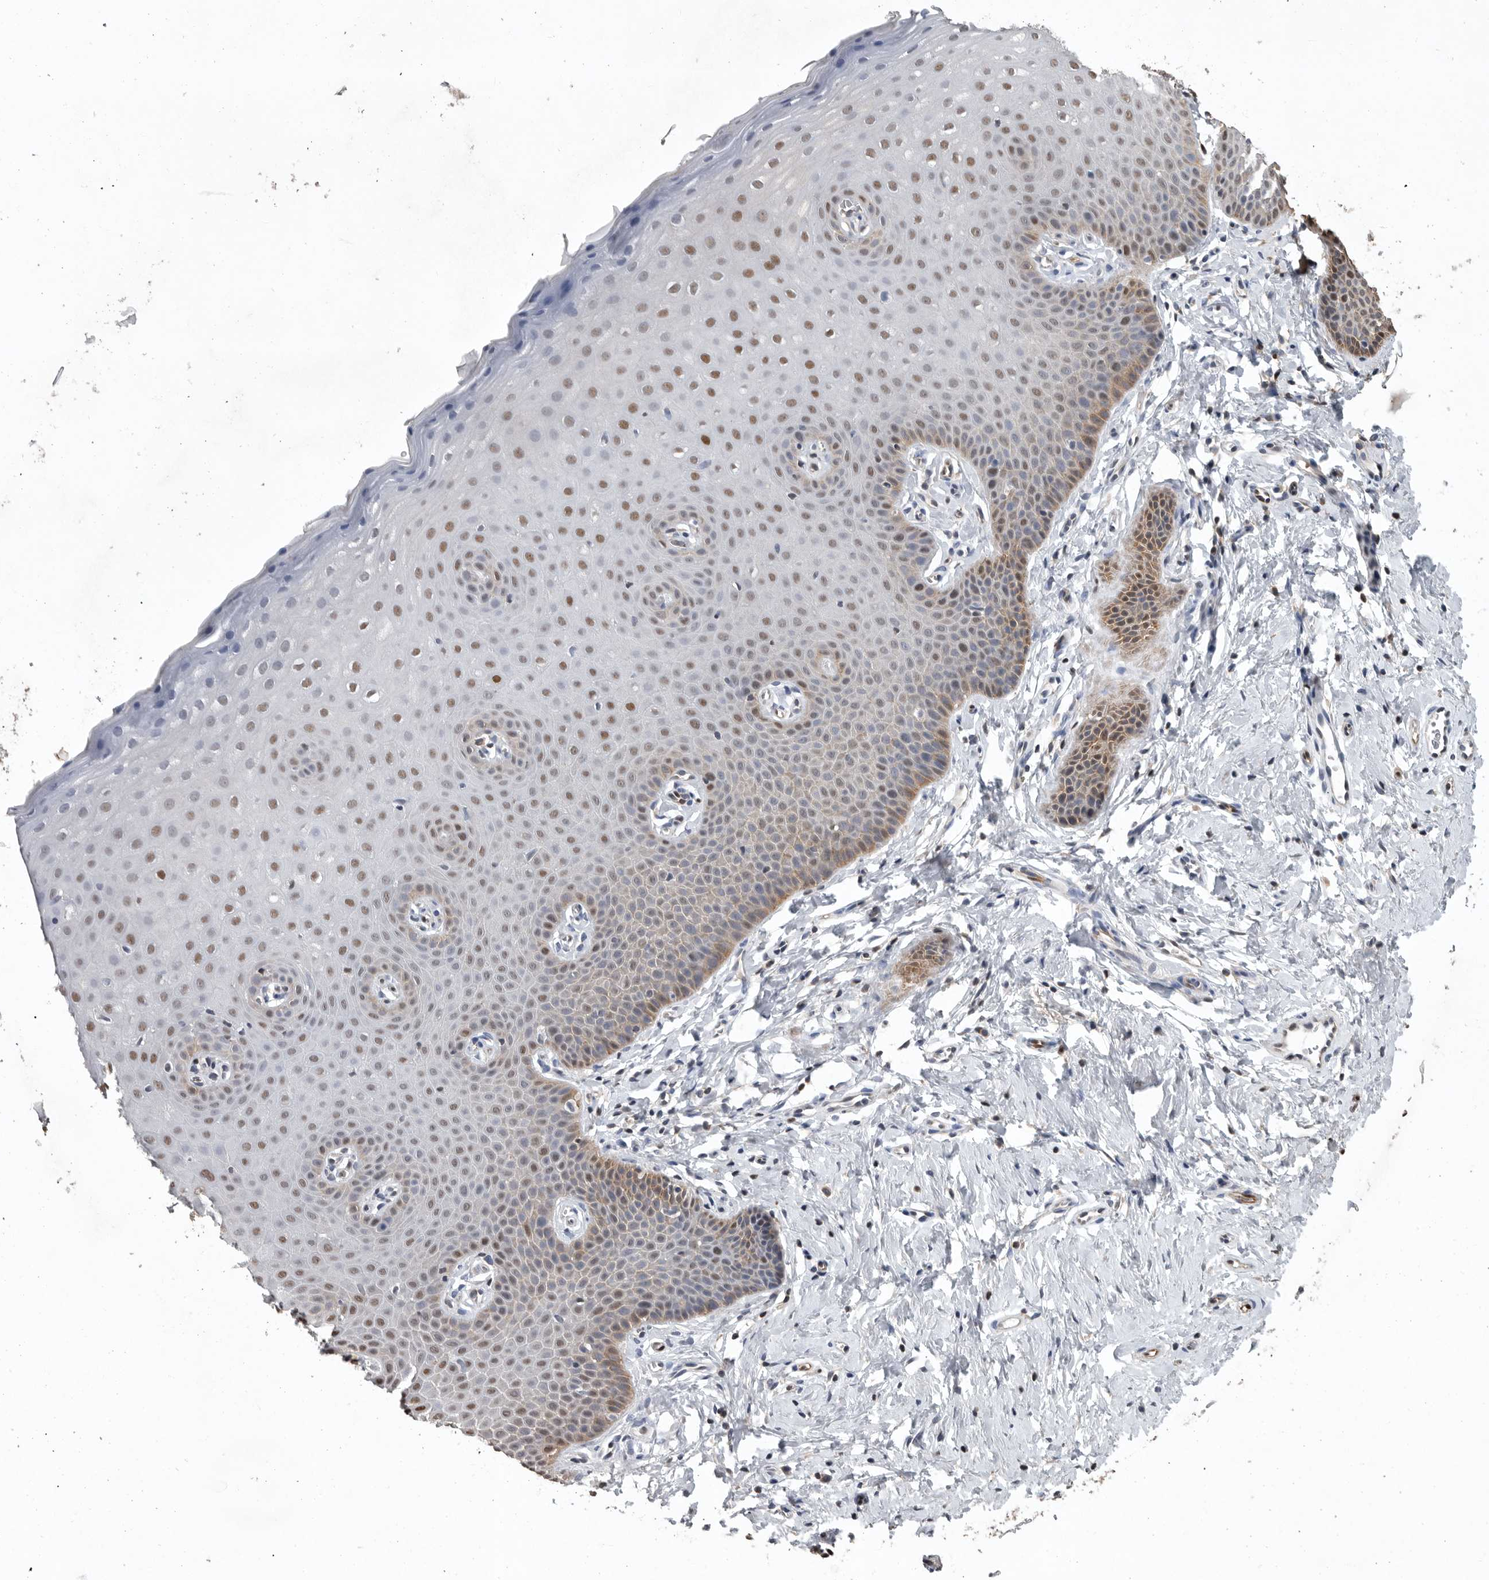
{"staining": {"intensity": "moderate", "quantity": ">75%", "location": "nuclear"}, "tissue": "cervix", "cell_type": "Glandular cells", "image_type": "normal", "snomed": [{"axis": "morphology", "description": "Normal tissue, NOS"}, {"axis": "topography", "description": "Cervix"}], "caption": "High-power microscopy captured an IHC photomicrograph of unremarkable cervix, revealing moderate nuclear staining in about >75% of glandular cells. The staining was performed using DAB to visualize the protein expression in brown, while the nuclei were stained in blue with hematoxylin (Magnification: 20x).", "gene": "PDCD4", "patient": {"sex": "female", "age": 36}}